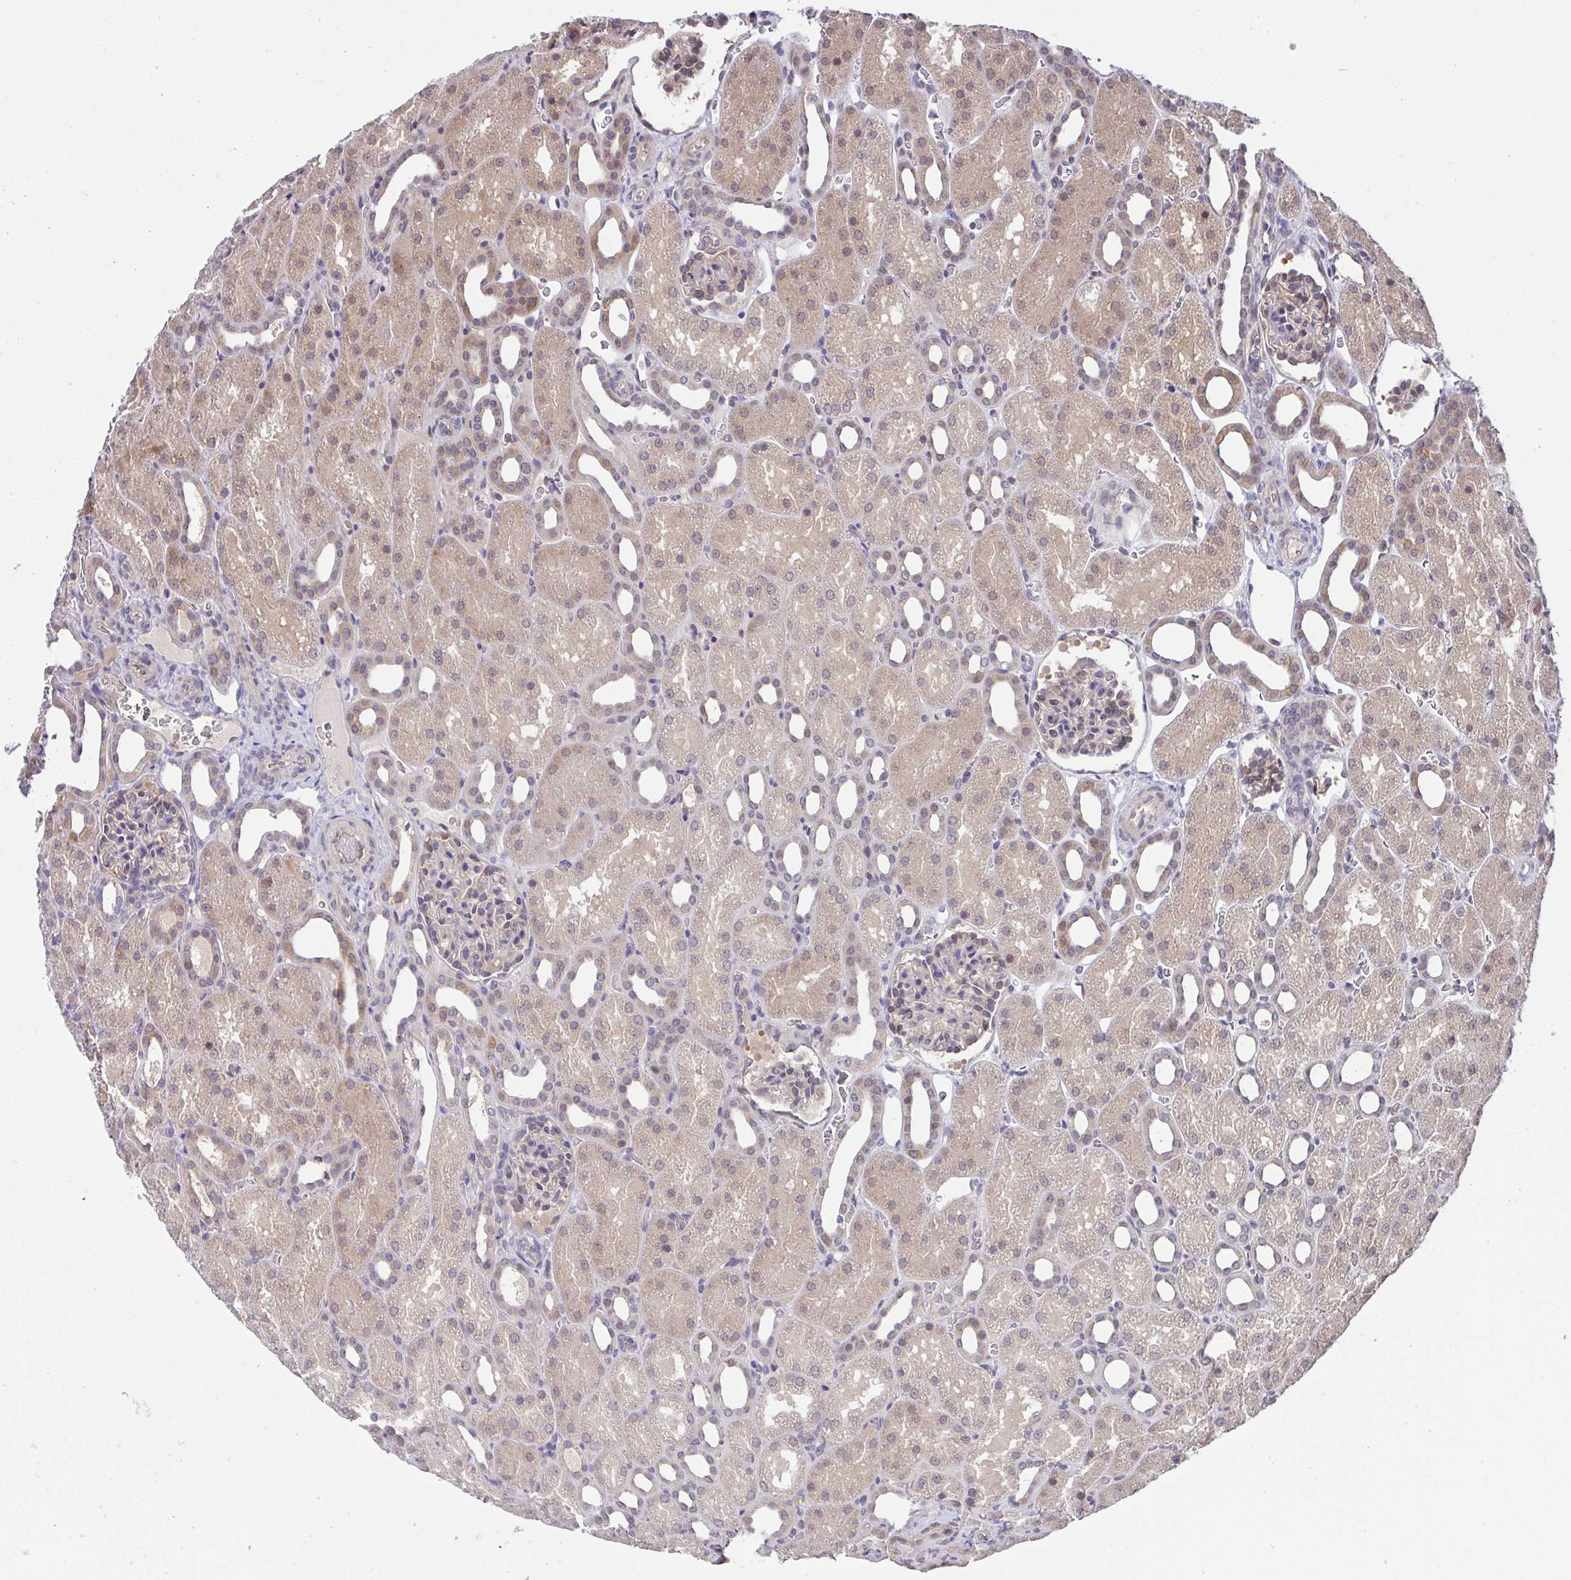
{"staining": {"intensity": "moderate", "quantity": "<25%", "location": "cytoplasmic/membranous"}, "tissue": "kidney", "cell_type": "Cells in glomeruli", "image_type": "normal", "snomed": [{"axis": "morphology", "description": "Normal tissue, NOS"}, {"axis": "topography", "description": "Kidney"}], "caption": "Approximately <25% of cells in glomeruli in normal kidney display moderate cytoplasmic/membranous protein positivity as visualized by brown immunohistochemical staining.", "gene": "C9orf64", "patient": {"sex": "male", "age": 2}}